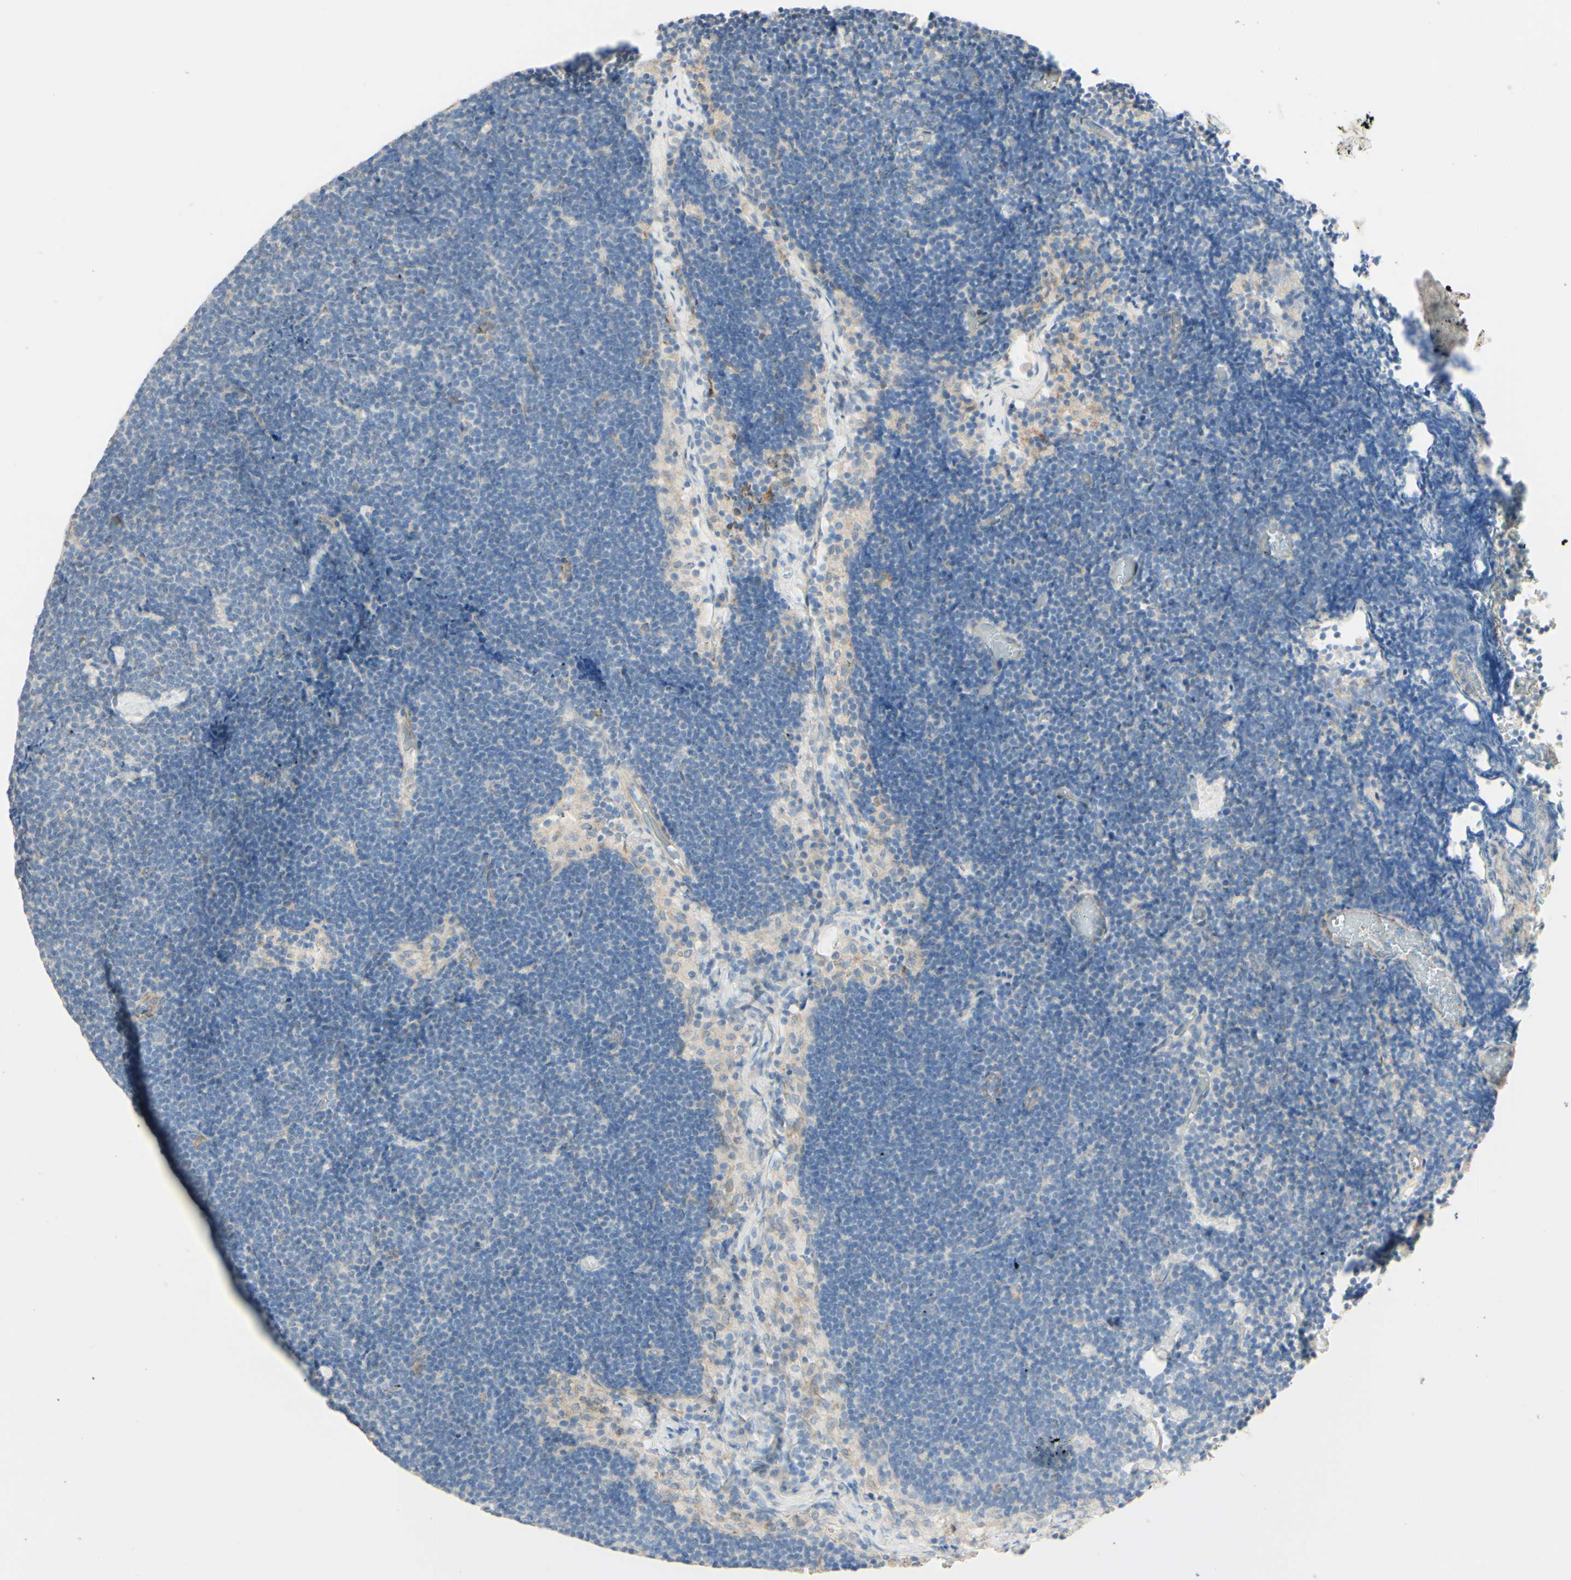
{"staining": {"intensity": "weak", "quantity": "<25%", "location": "cytoplasmic/membranous"}, "tissue": "lymph node", "cell_type": "Germinal center cells", "image_type": "normal", "snomed": [{"axis": "morphology", "description": "Normal tissue, NOS"}, {"axis": "topography", "description": "Lymph node"}], "caption": "Immunohistochemistry micrograph of benign human lymph node stained for a protein (brown), which shows no expression in germinal center cells.", "gene": "RNF149", "patient": {"sex": "male", "age": 63}}